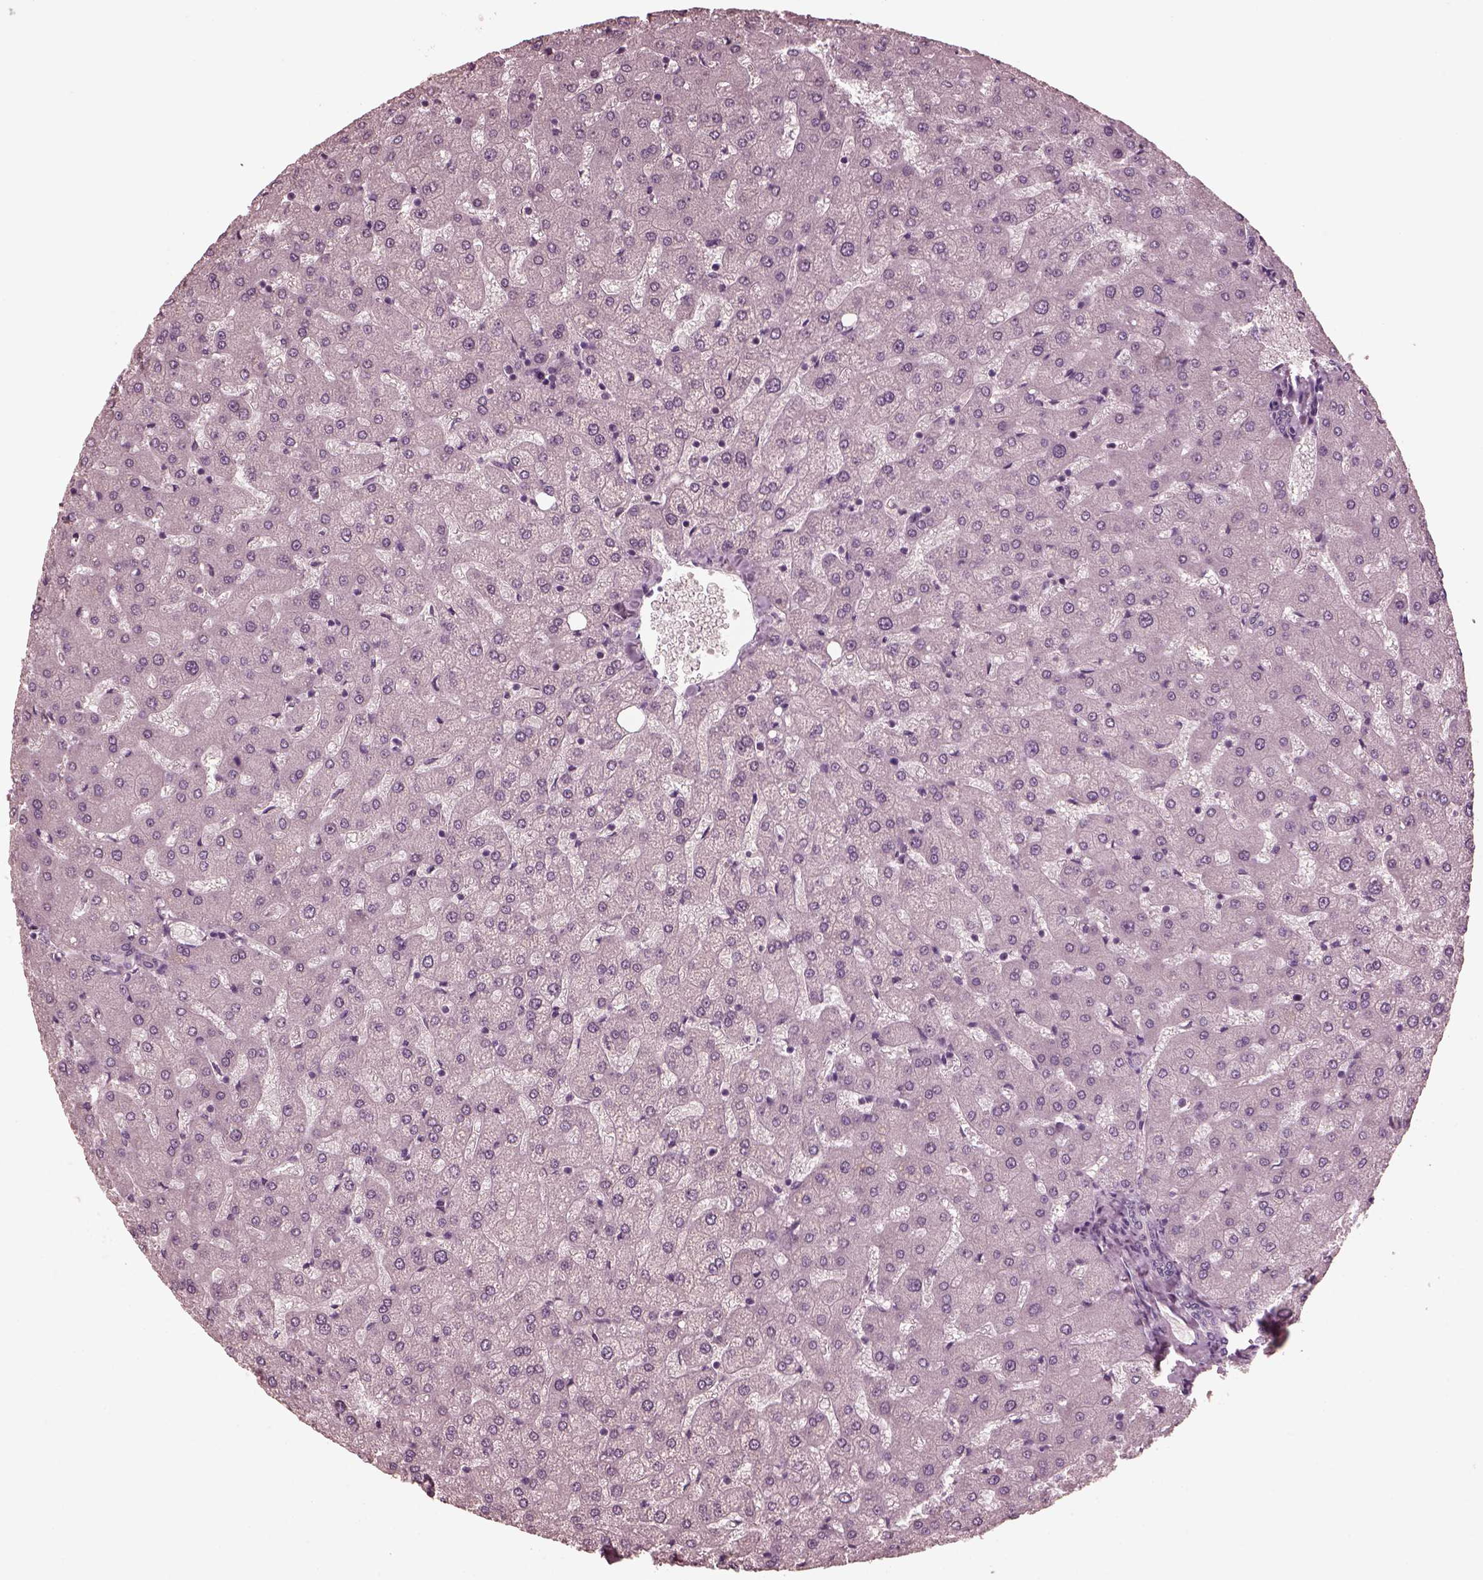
{"staining": {"intensity": "negative", "quantity": "none", "location": "none"}, "tissue": "liver", "cell_type": "Cholangiocytes", "image_type": "normal", "snomed": [{"axis": "morphology", "description": "Normal tissue, NOS"}, {"axis": "topography", "description": "Liver"}], "caption": "Photomicrograph shows no significant protein positivity in cholangiocytes of normal liver.", "gene": "CGA", "patient": {"sex": "female", "age": 50}}